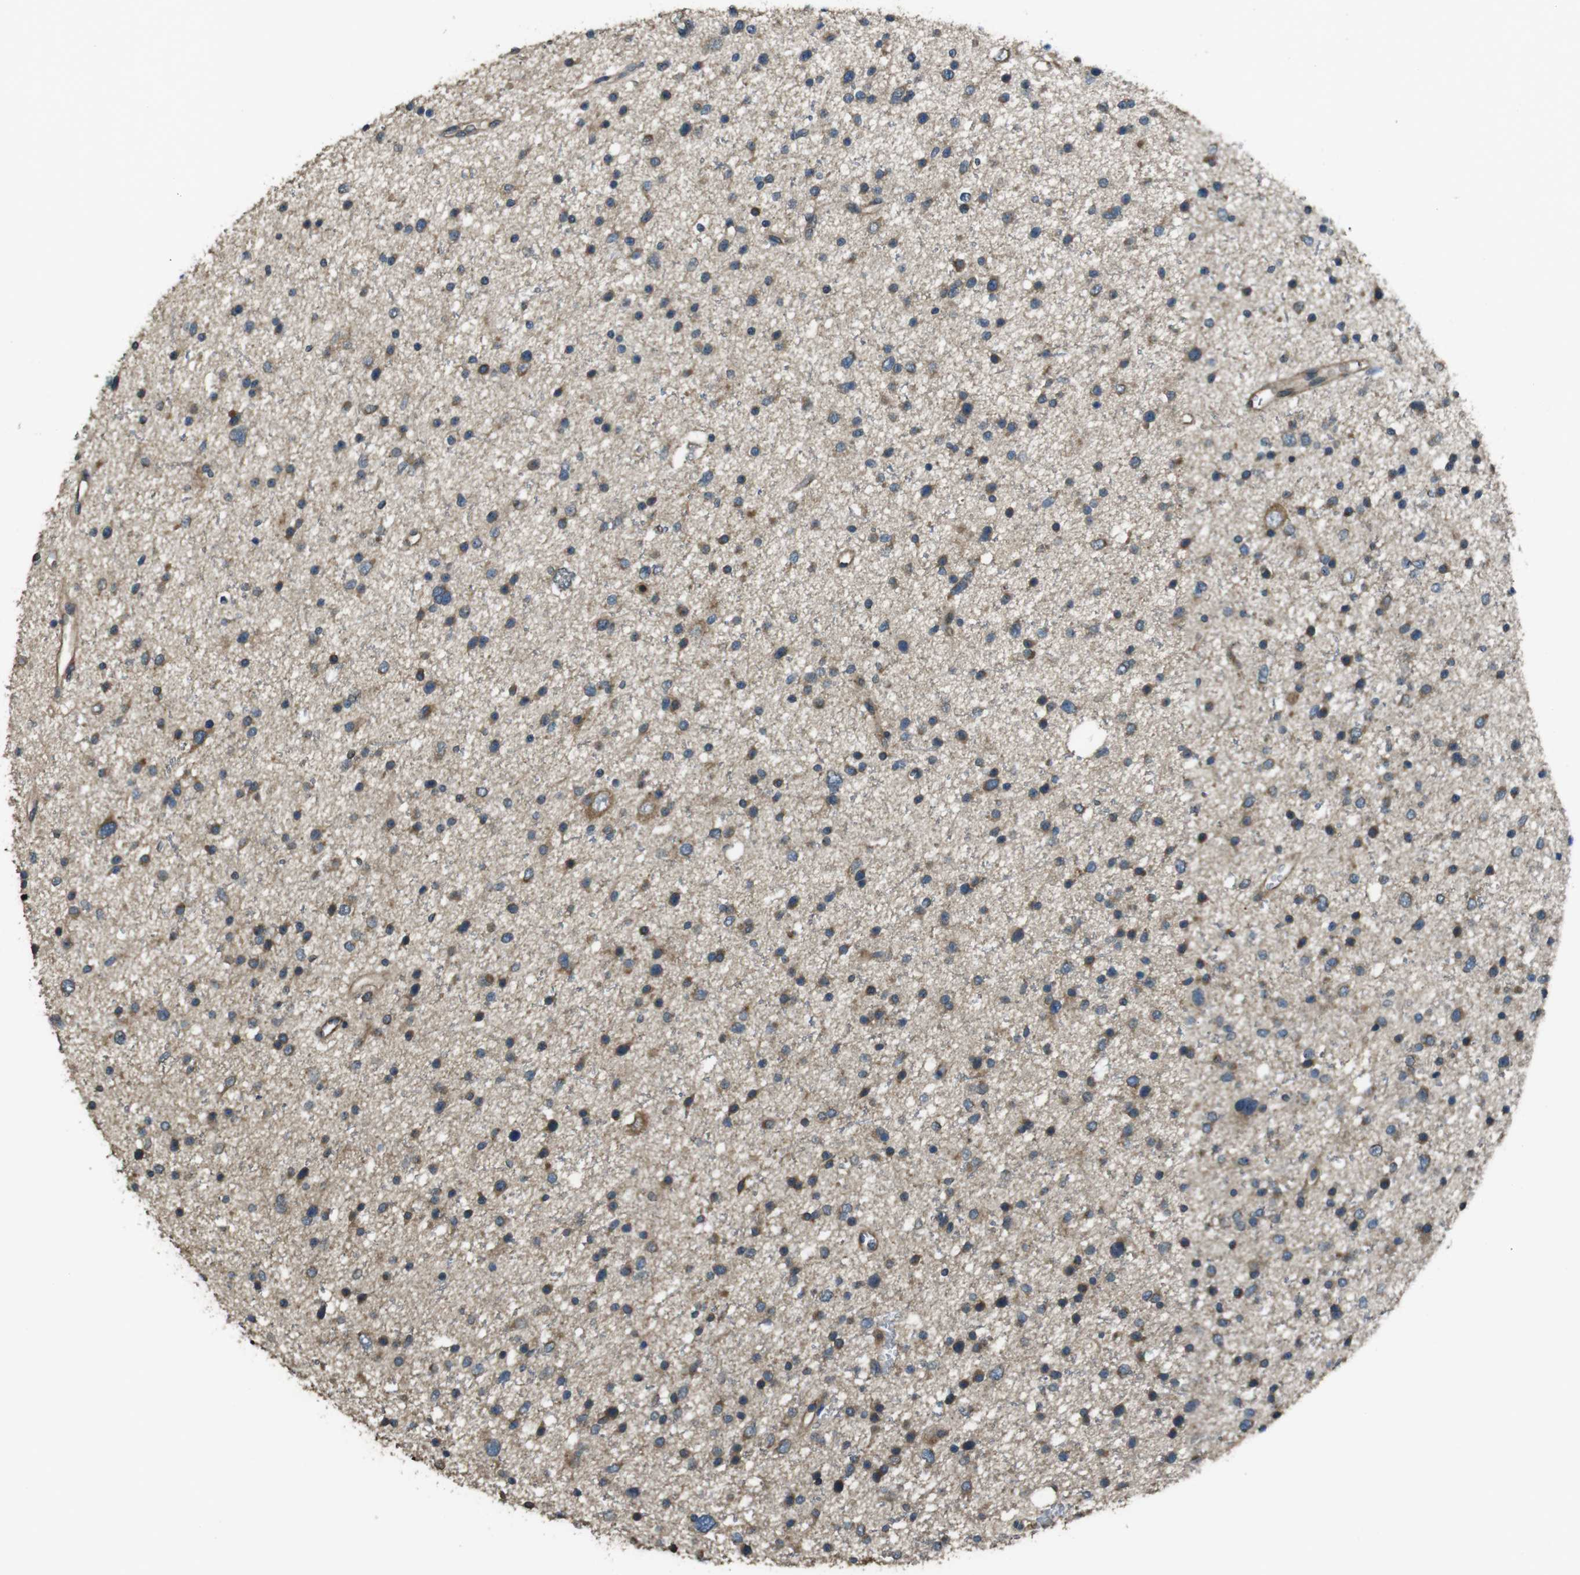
{"staining": {"intensity": "moderate", "quantity": "25%-75%", "location": "cytoplasmic/membranous"}, "tissue": "glioma", "cell_type": "Tumor cells", "image_type": "cancer", "snomed": [{"axis": "morphology", "description": "Glioma, malignant, Low grade"}, {"axis": "topography", "description": "Brain"}], "caption": "A high-resolution micrograph shows immunohistochemistry (IHC) staining of malignant glioma (low-grade), which reveals moderate cytoplasmic/membranous positivity in approximately 25%-75% of tumor cells. The staining was performed using DAB to visualize the protein expression in brown, while the nuclei were stained in blue with hematoxylin (Magnification: 20x).", "gene": "FUT2", "patient": {"sex": "female", "age": 37}}